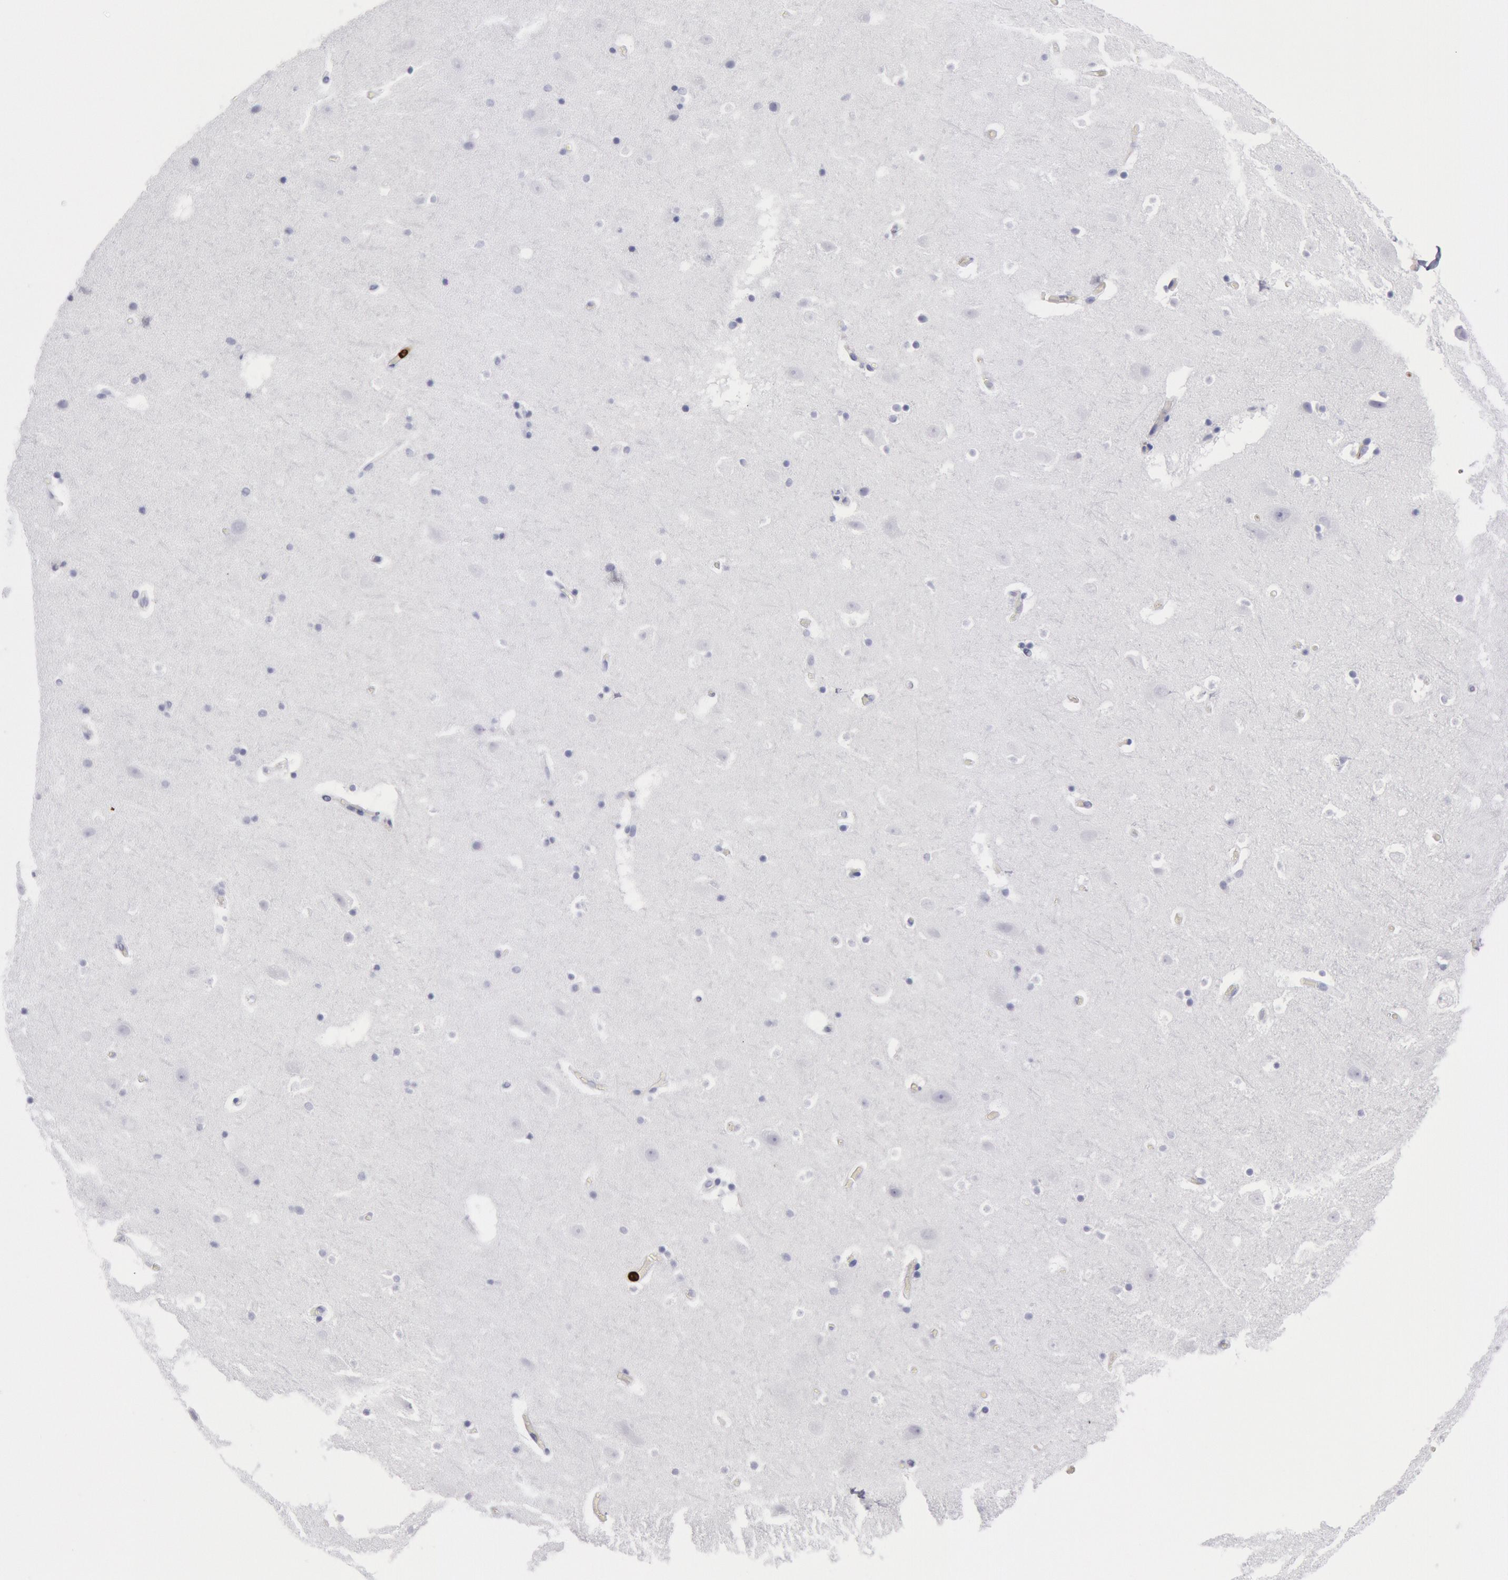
{"staining": {"intensity": "negative", "quantity": "none", "location": "none"}, "tissue": "hippocampus", "cell_type": "Glial cells", "image_type": "normal", "snomed": [{"axis": "morphology", "description": "Normal tissue, NOS"}, {"axis": "topography", "description": "Hippocampus"}], "caption": "This is a histopathology image of immunohistochemistry staining of unremarkable hippocampus, which shows no expression in glial cells.", "gene": "FCN1", "patient": {"sex": "male", "age": 45}}